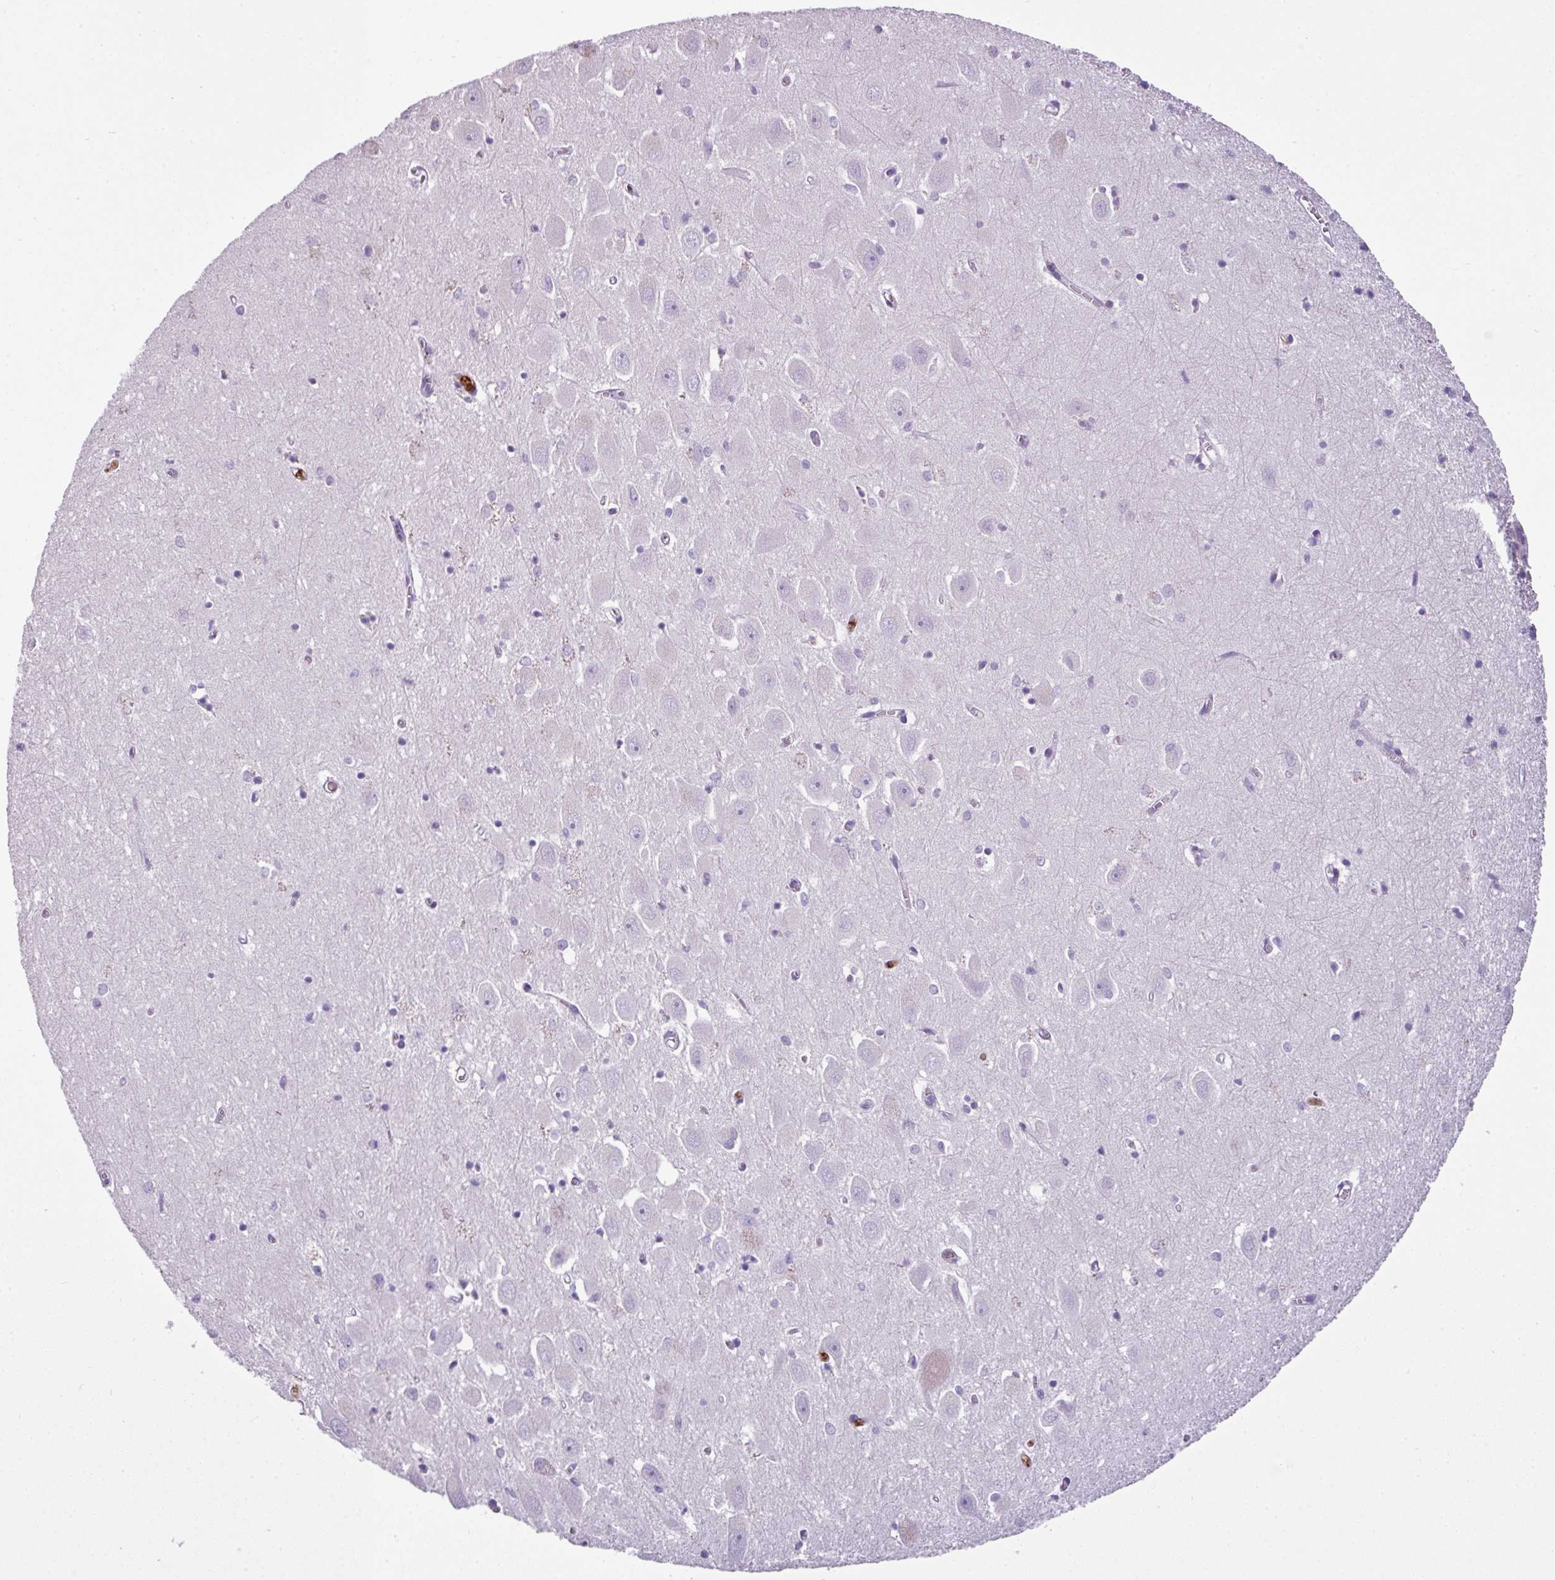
{"staining": {"intensity": "negative", "quantity": "none", "location": "none"}, "tissue": "hippocampus", "cell_type": "Glial cells", "image_type": "normal", "snomed": [{"axis": "morphology", "description": "Normal tissue, NOS"}, {"axis": "topography", "description": "Hippocampus"}], "caption": "A histopathology image of hippocampus stained for a protein shows no brown staining in glial cells.", "gene": "CTSG", "patient": {"sex": "female", "age": 64}}